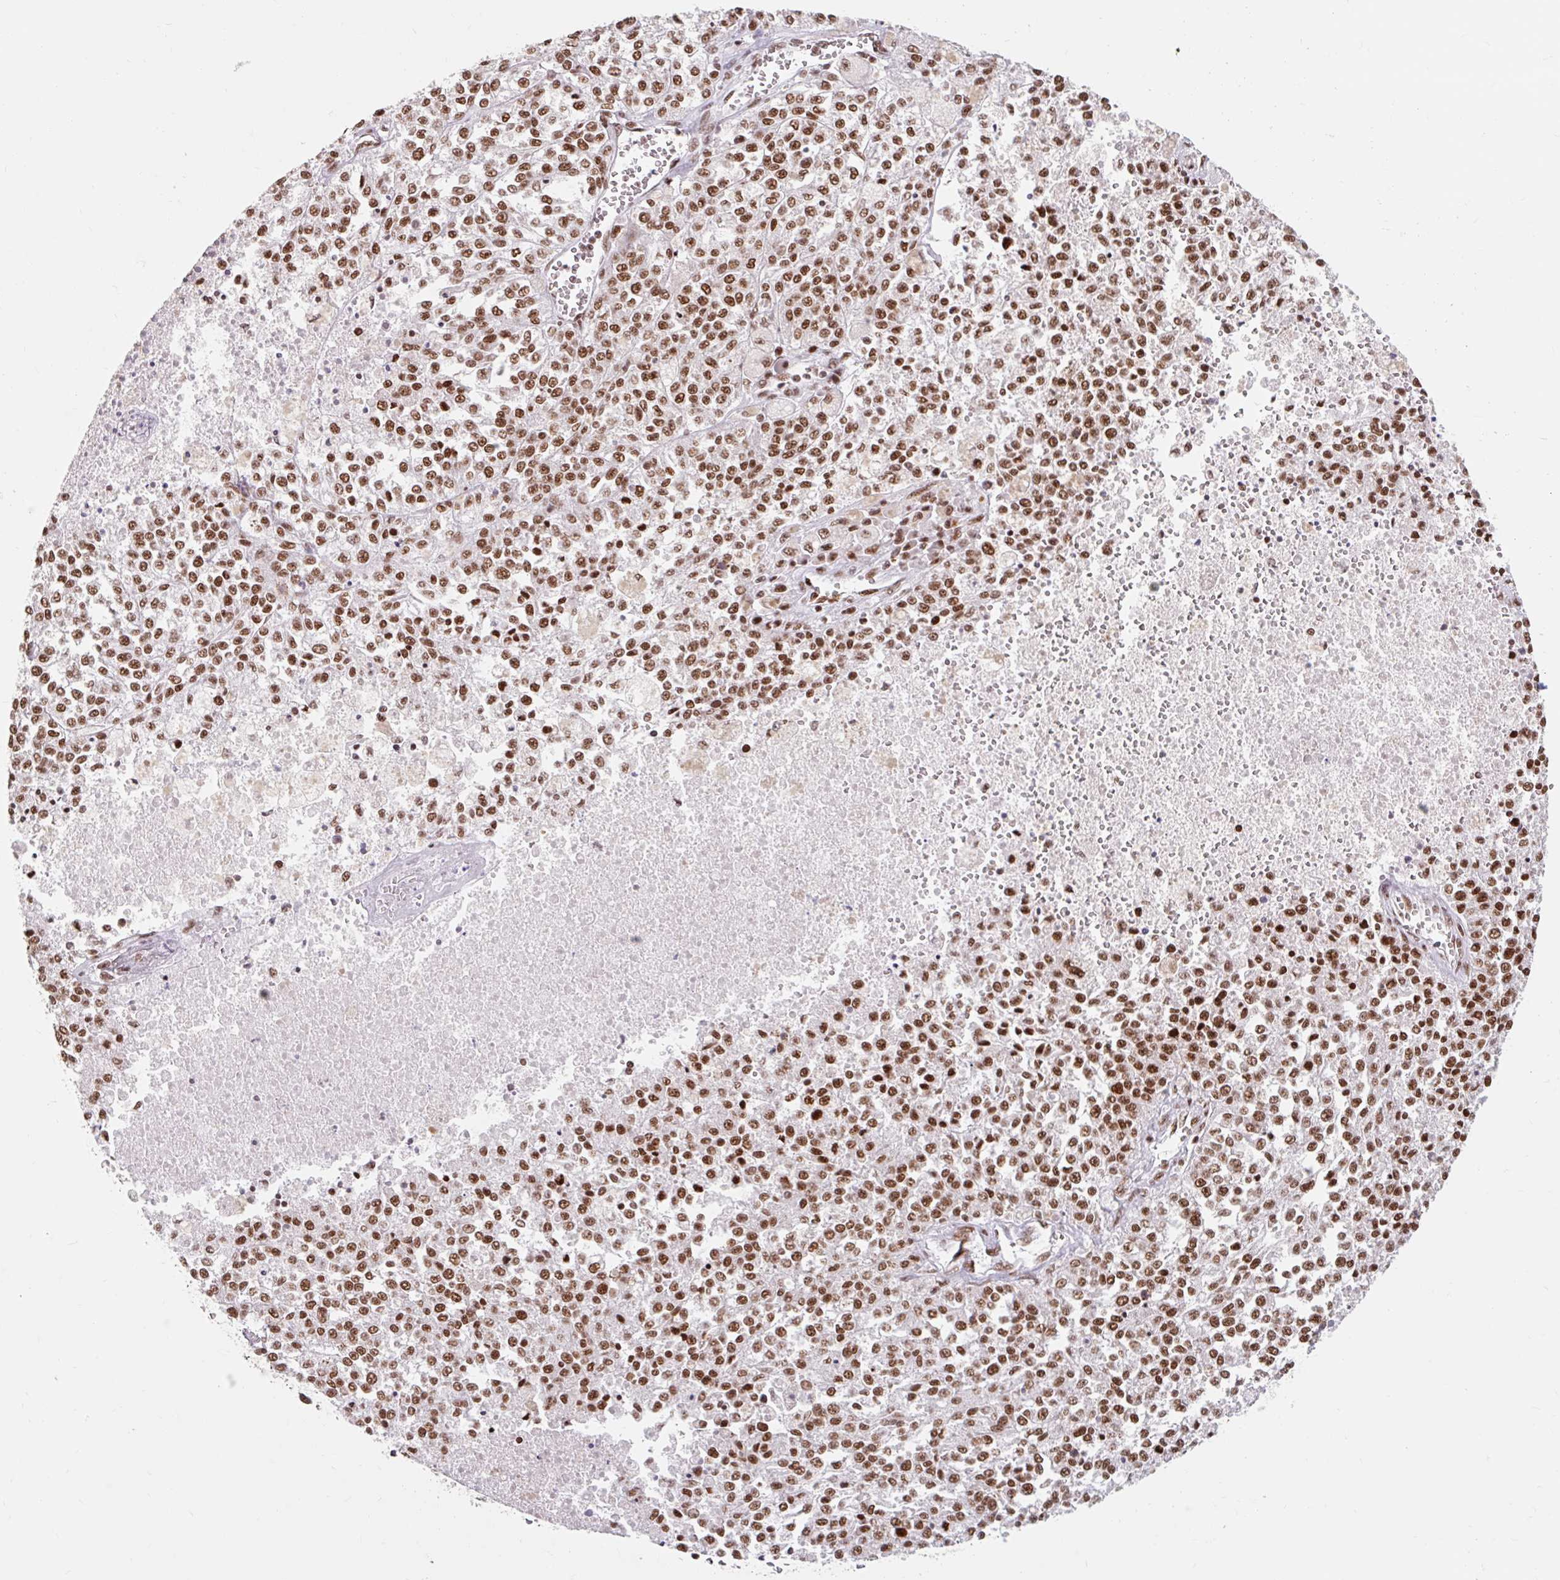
{"staining": {"intensity": "strong", "quantity": ">75%", "location": "nuclear"}, "tissue": "melanoma", "cell_type": "Tumor cells", "image_type": "cancer", "snomed": [{"axis": "morphology", "description": "Malignant melanoma, NOS"}, {"axis": "topography", "description": "Skin"}], "caption": "Immunohistochemical staining of melanoma demonstrates high levels of strong nuclear protein positivity in about >75% of tumor cells.", "gene": "SRSF10", "patient": {"sex": "female", "age": 64}}